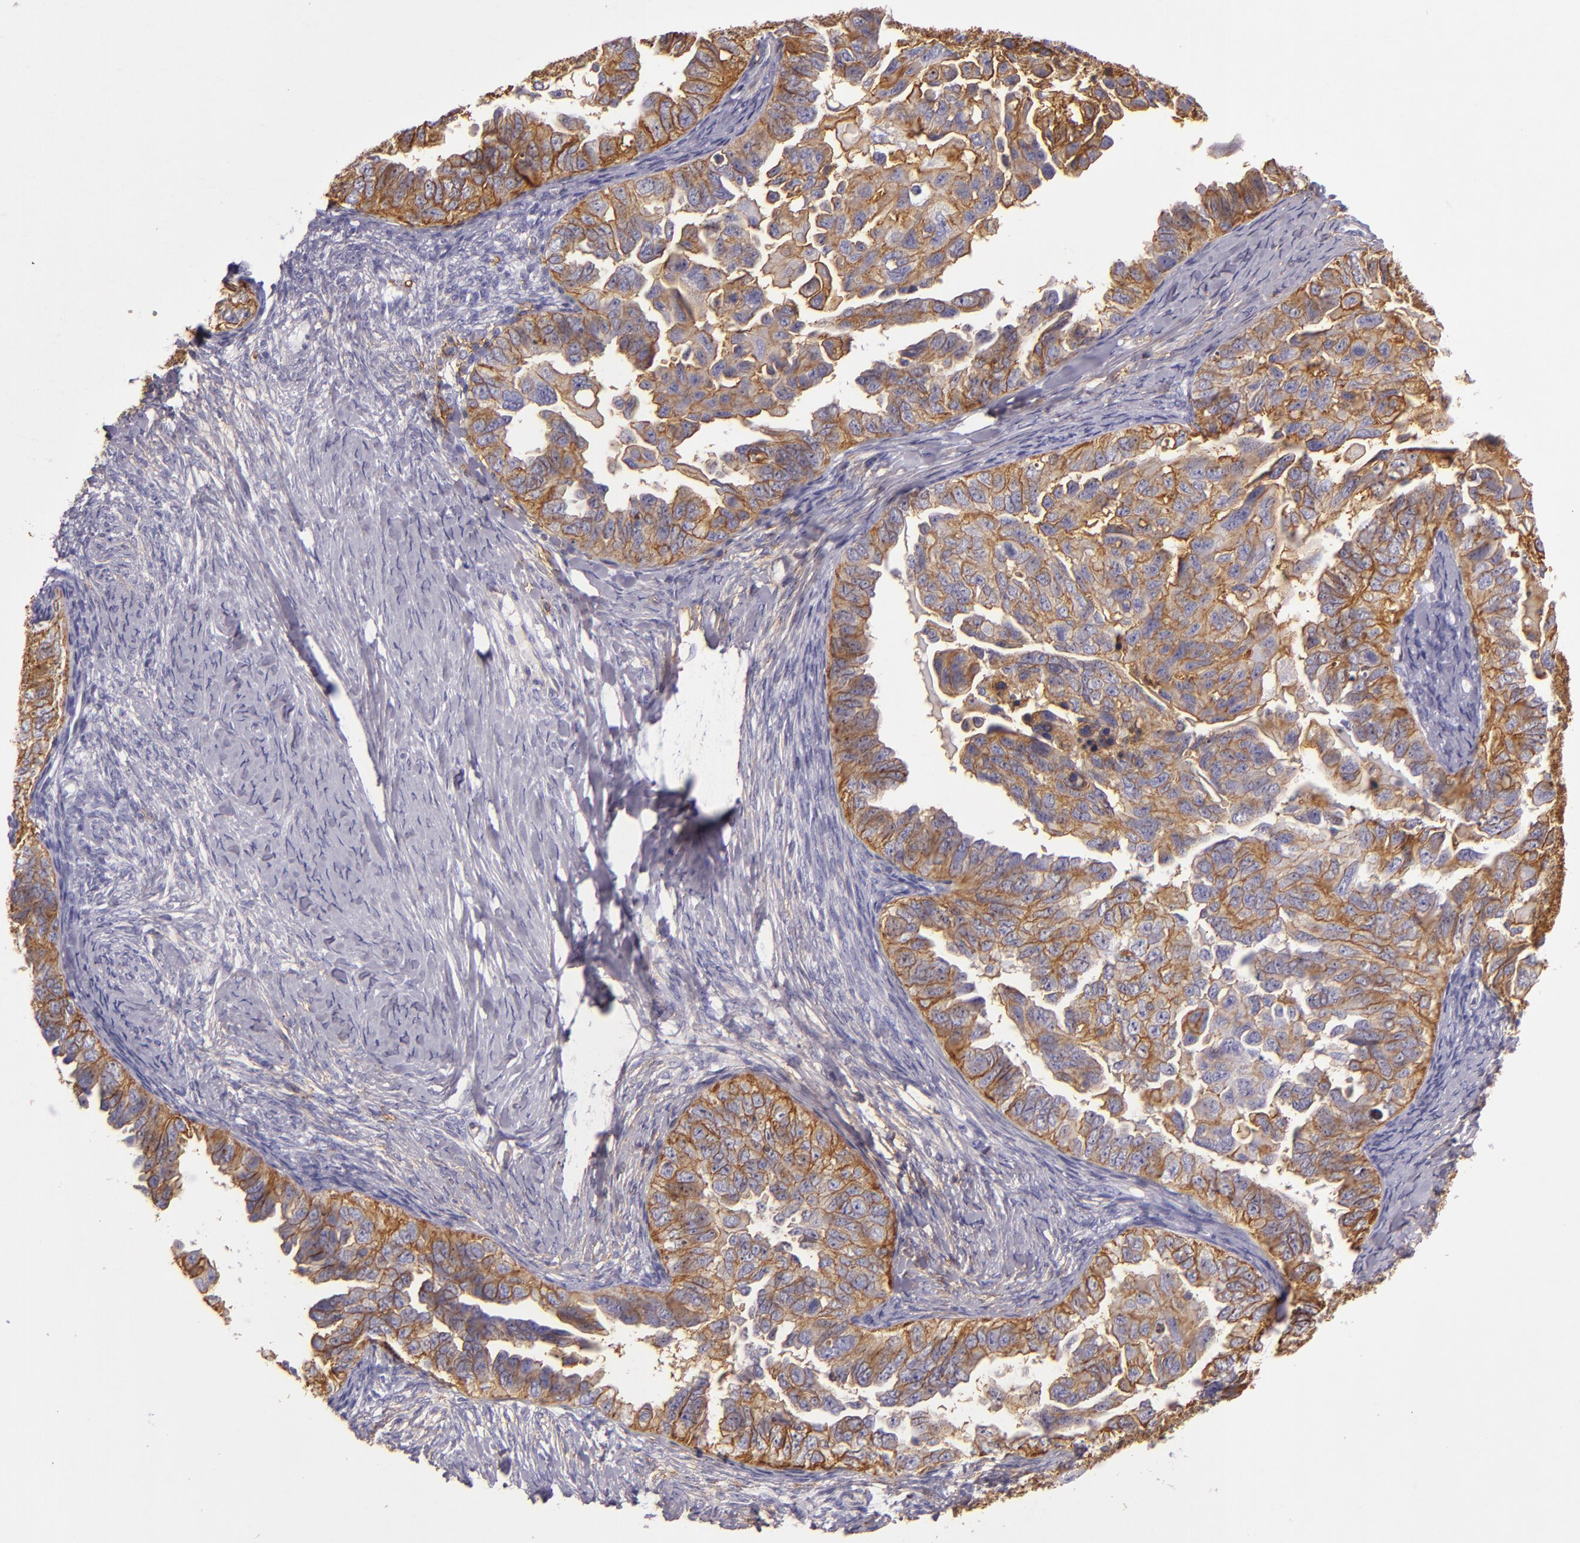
{"staining": {"intensity": "moderate", "quantity": ">75%", "location": "cytoplasmic/membranous"}, "tissue": "ovarian cancer", "cell_type": "Tumor cells", "image_type": "cancer", "snomed": [{"axis": "morphology", "description": "Cystadenocarcinoma, serous, NOS"}, {"axis": "topography", "description": "Ovary"}], "caption": "IHC histopathology image of neoplastic tissue: human ovarian cancer (serous cystadenocarcinoma) stained using immunohistochemistry (IHC) reveals medium levels of moderate protein expression localized specifically in the cytoplasmic/membranous of tumor cells, appearing as a cytoplasmic/membranous brown color.", "gene": "CD9", "patient": {"sex": "female", "age": 82}}